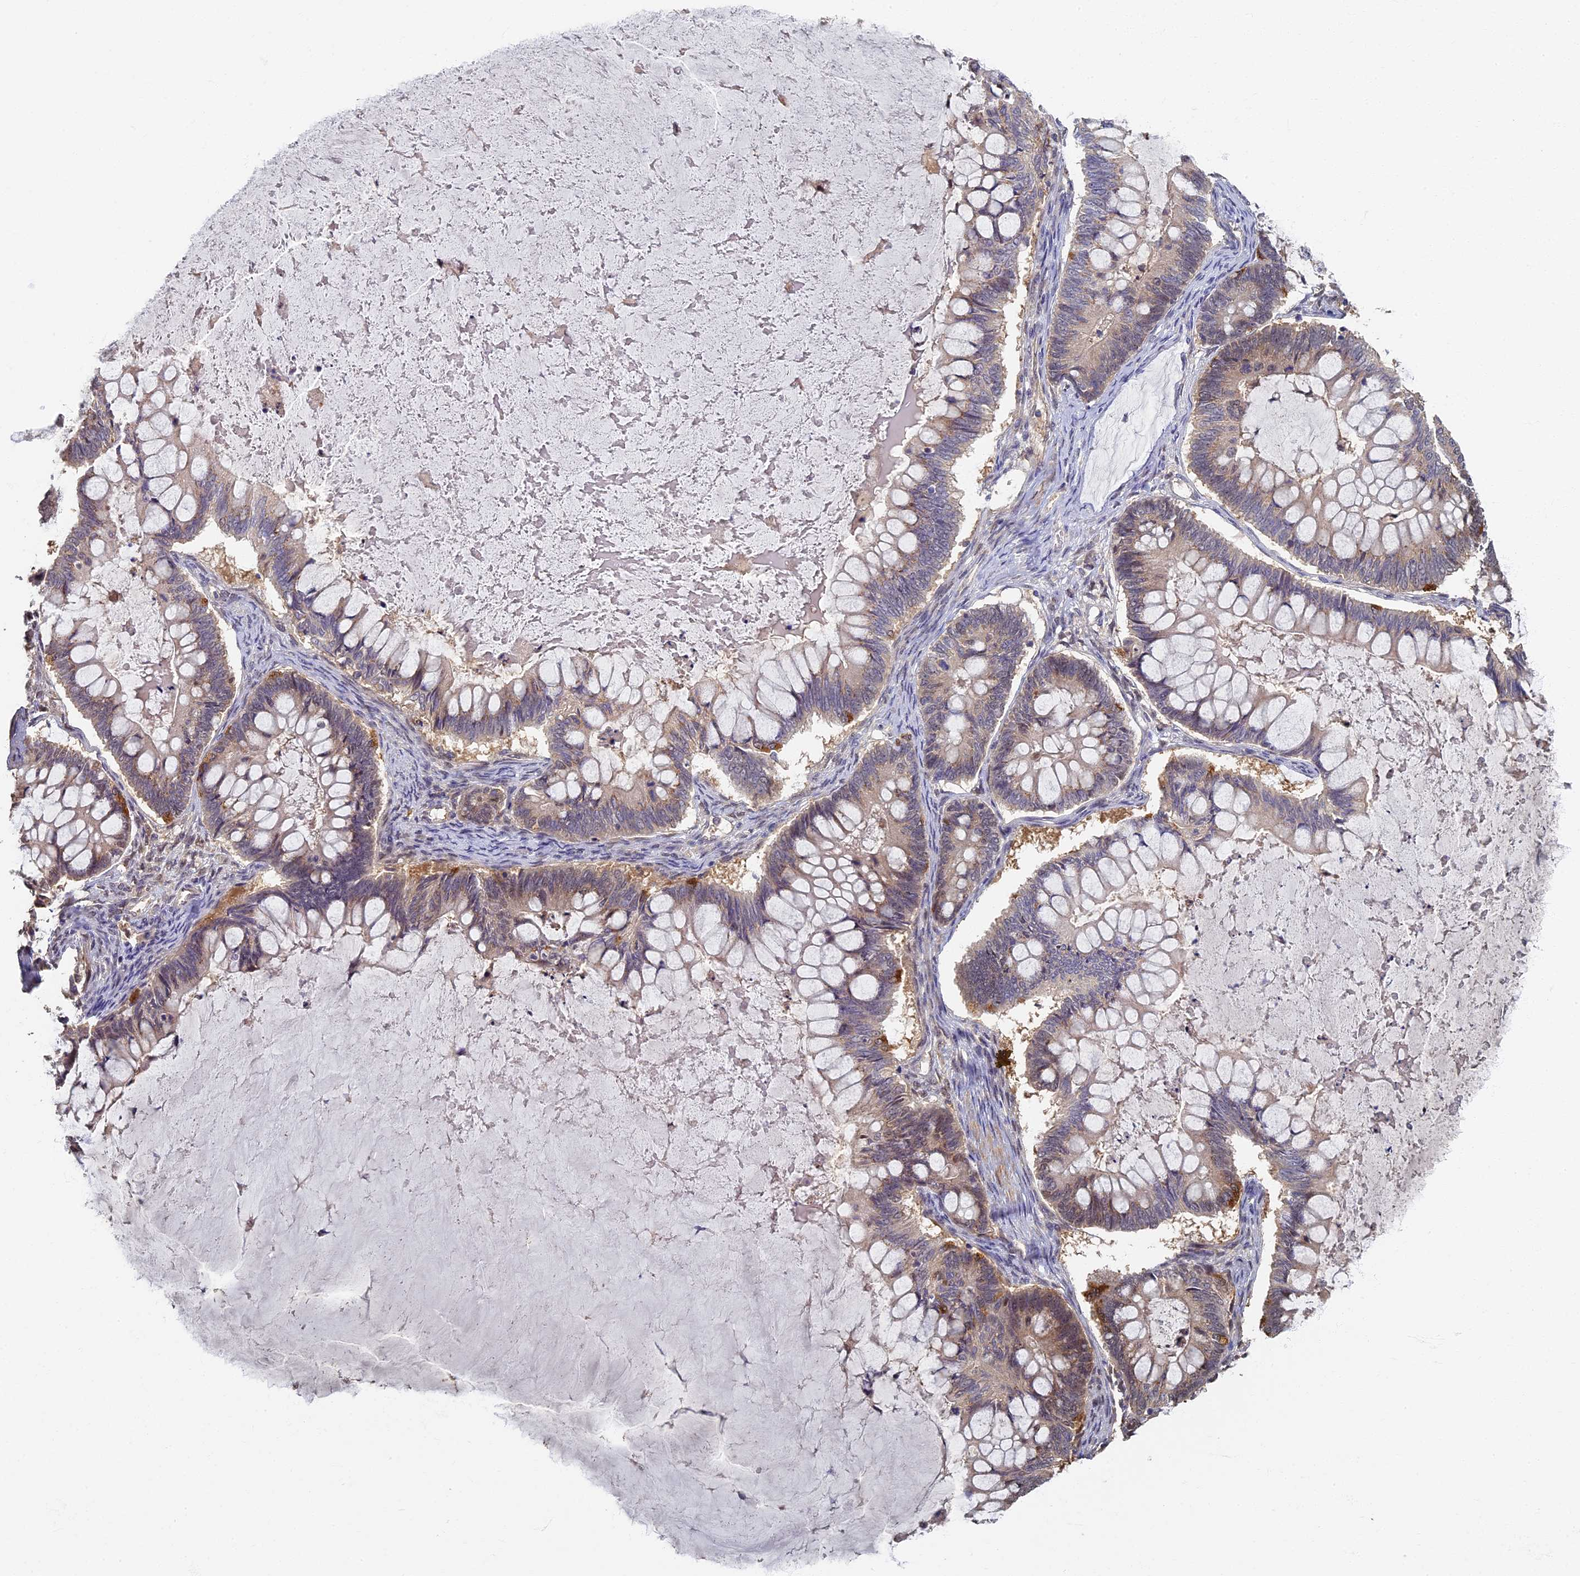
{"staining": {"intensity": "weak", "quantity": "<25%", "location": "cytoplasmic/membranous"}, "tissue": "ovarian cancer", "cell_type": "Tumor cells", "image_type": "cancer", "snomed": [{"axis": "morphology", "description": "Cystadenocarcinoma, mucinous, NOS"}, {"axis": "topography", "description": "Ovary"}], "caption": "This is an immunohistochemistry histopathology image of mucinous cystadenocarcinoma (ovarian). There is no positivity in tumor cells.", "gene": "RSPH3", "patient": {"sex": "female", "age": 61}}